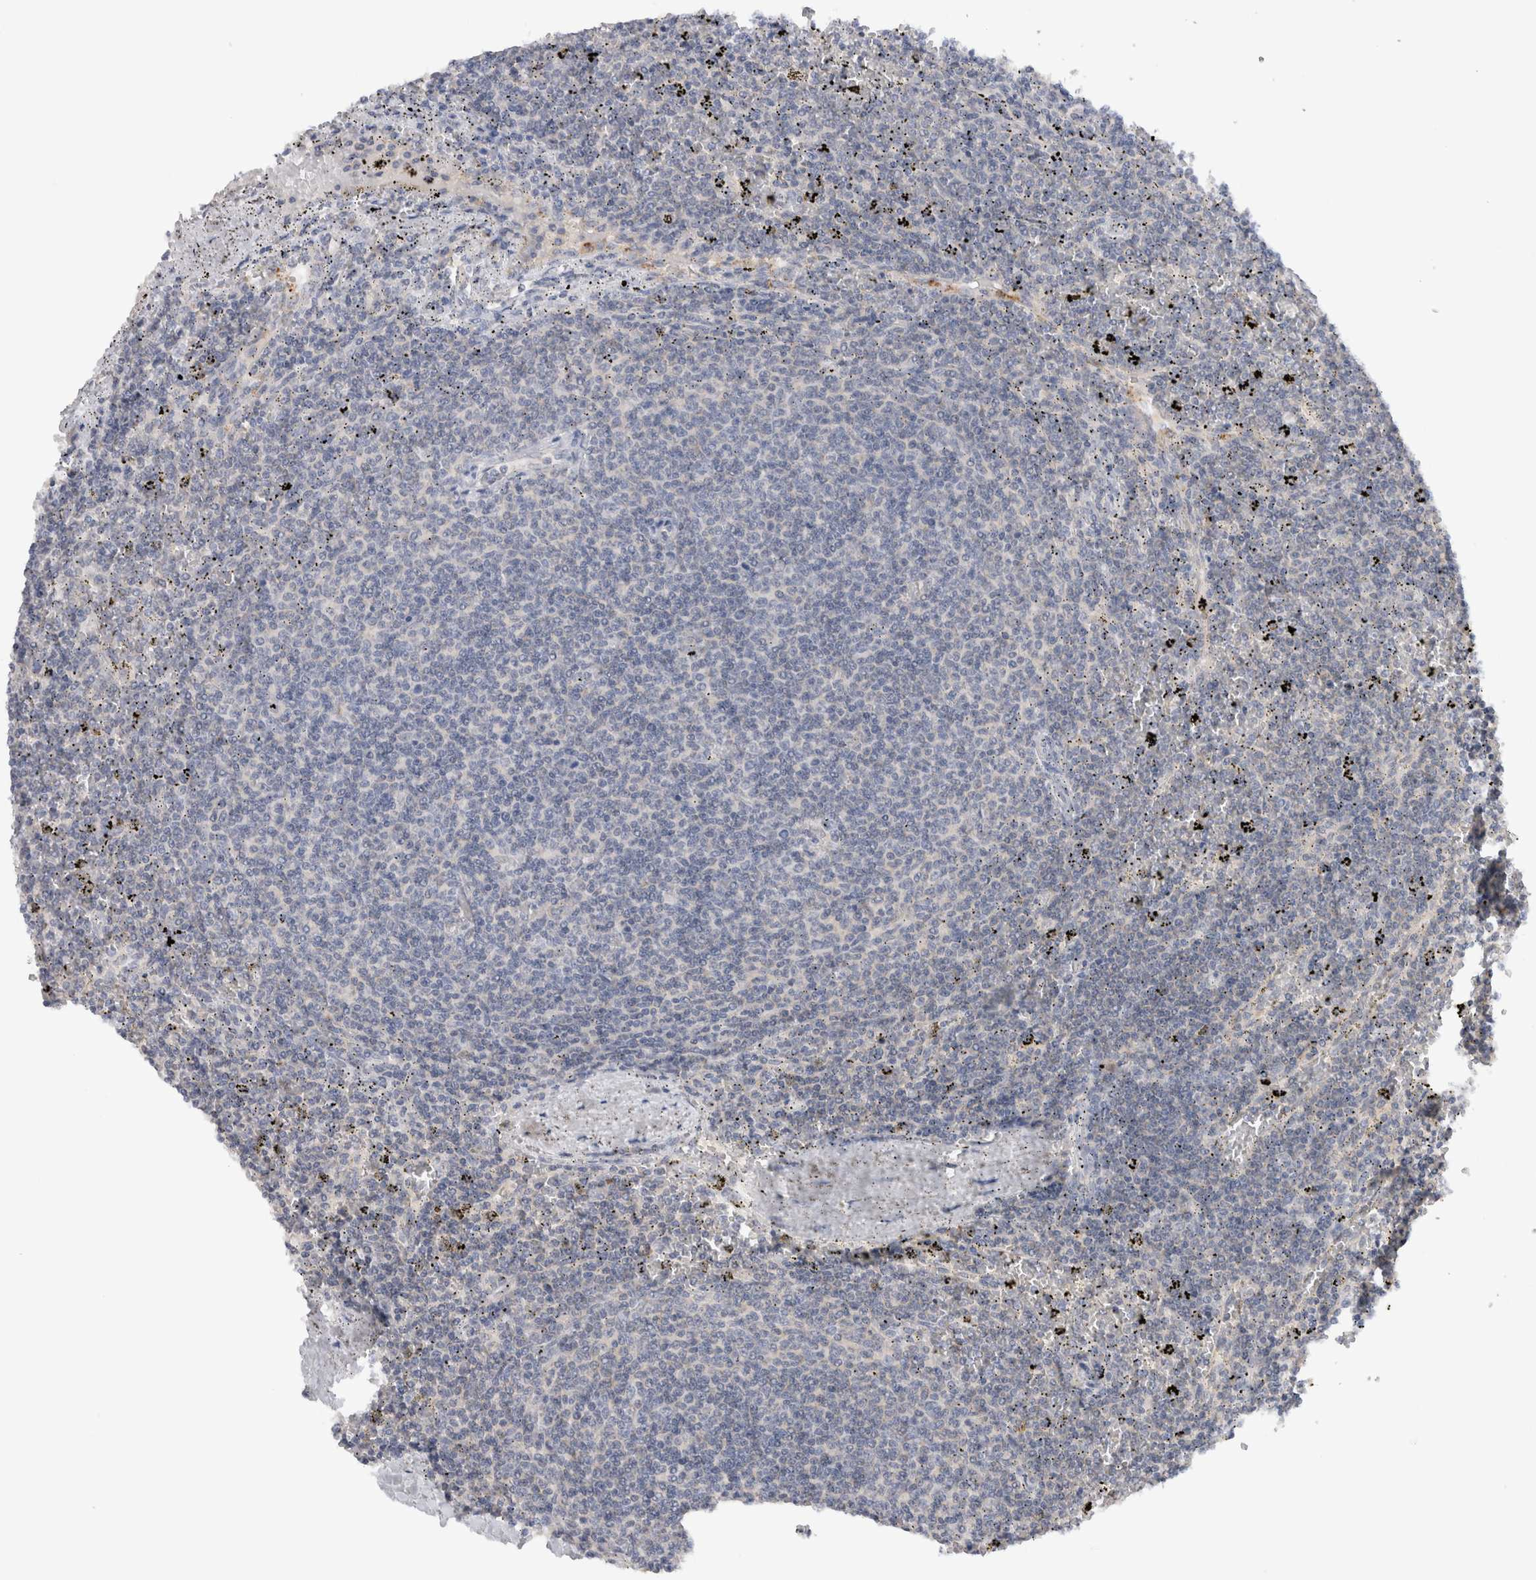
{"staining": {"intensity": "negative", "quantity": "none", "location": "none"}, "tissue": "lymphoma", "cell_type": "Tumor cells", "image_type": "cancer", "snomed": [{"axis": "morphology", "description": "Malignant lymphoma, non-Hodgkin's type, Low grade"}, {"axis": "topography", "description": "Spleen"}], "caption": "A micrograph of malignant lymphoma, non-Hodgkin's type (low-grade) stained for a protein displays no brown staining in tumor cells.", "gene": "GAS1", "patient": {"sex": "female", "age": 50}}